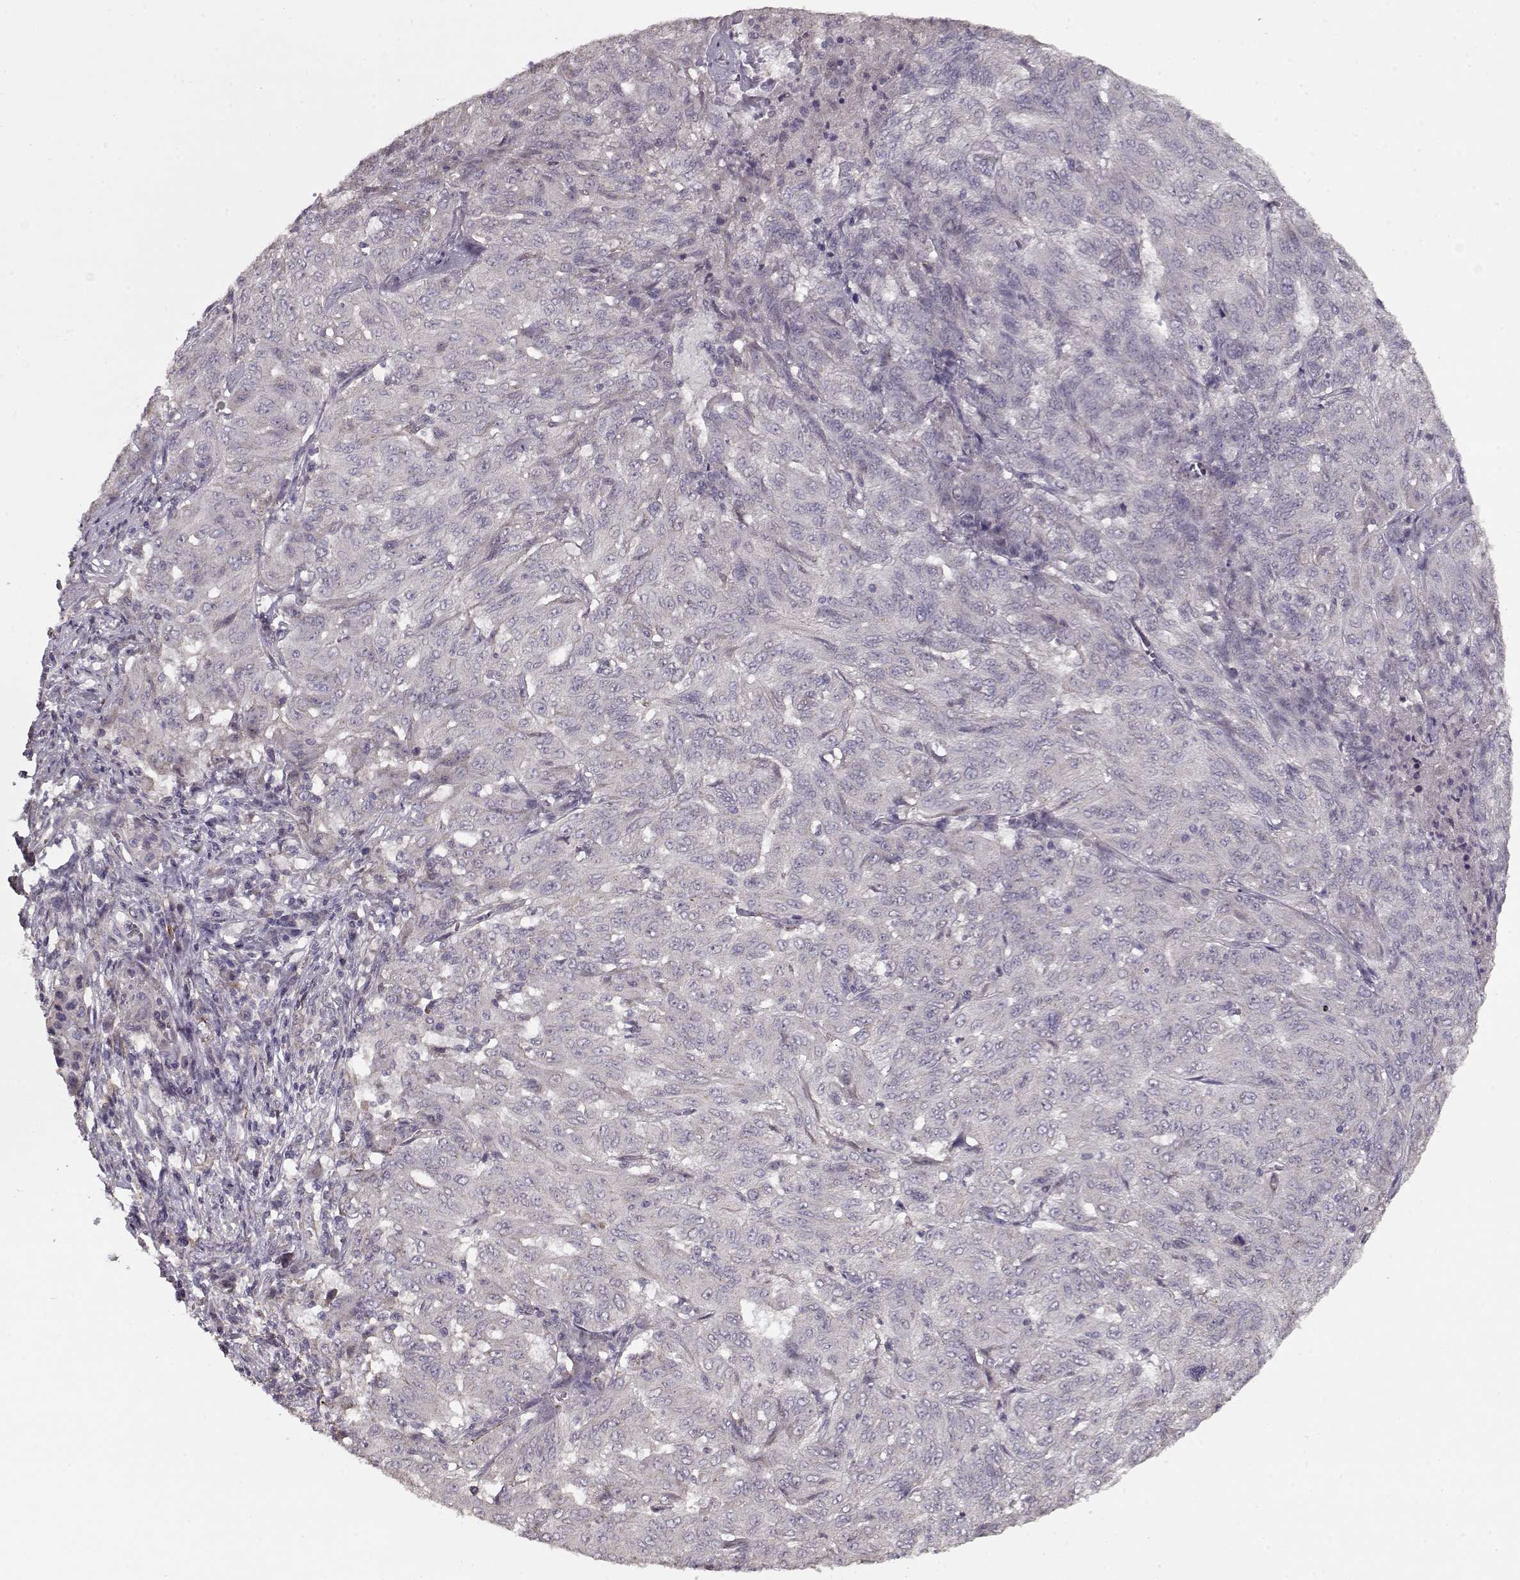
{"staining": {"intensity": "negative", "quantity": "none", "location": "none"}, "tissue": "pancreatic cancer", "cell_type": "Tumor cells", "image_type": "cancer", "snomed": [{"axis": "morphology", "description": "Adenocarcinoma, NOS"}, {"axis": "topography", "description": "Pancreas"}], "caption": "Histopathology image shows no protein expression in tumor cells of adenocarcinoma (pancreatic) tissue.", "gene": "LAMA2", "patient": {"sex": "male", "age": 63}}